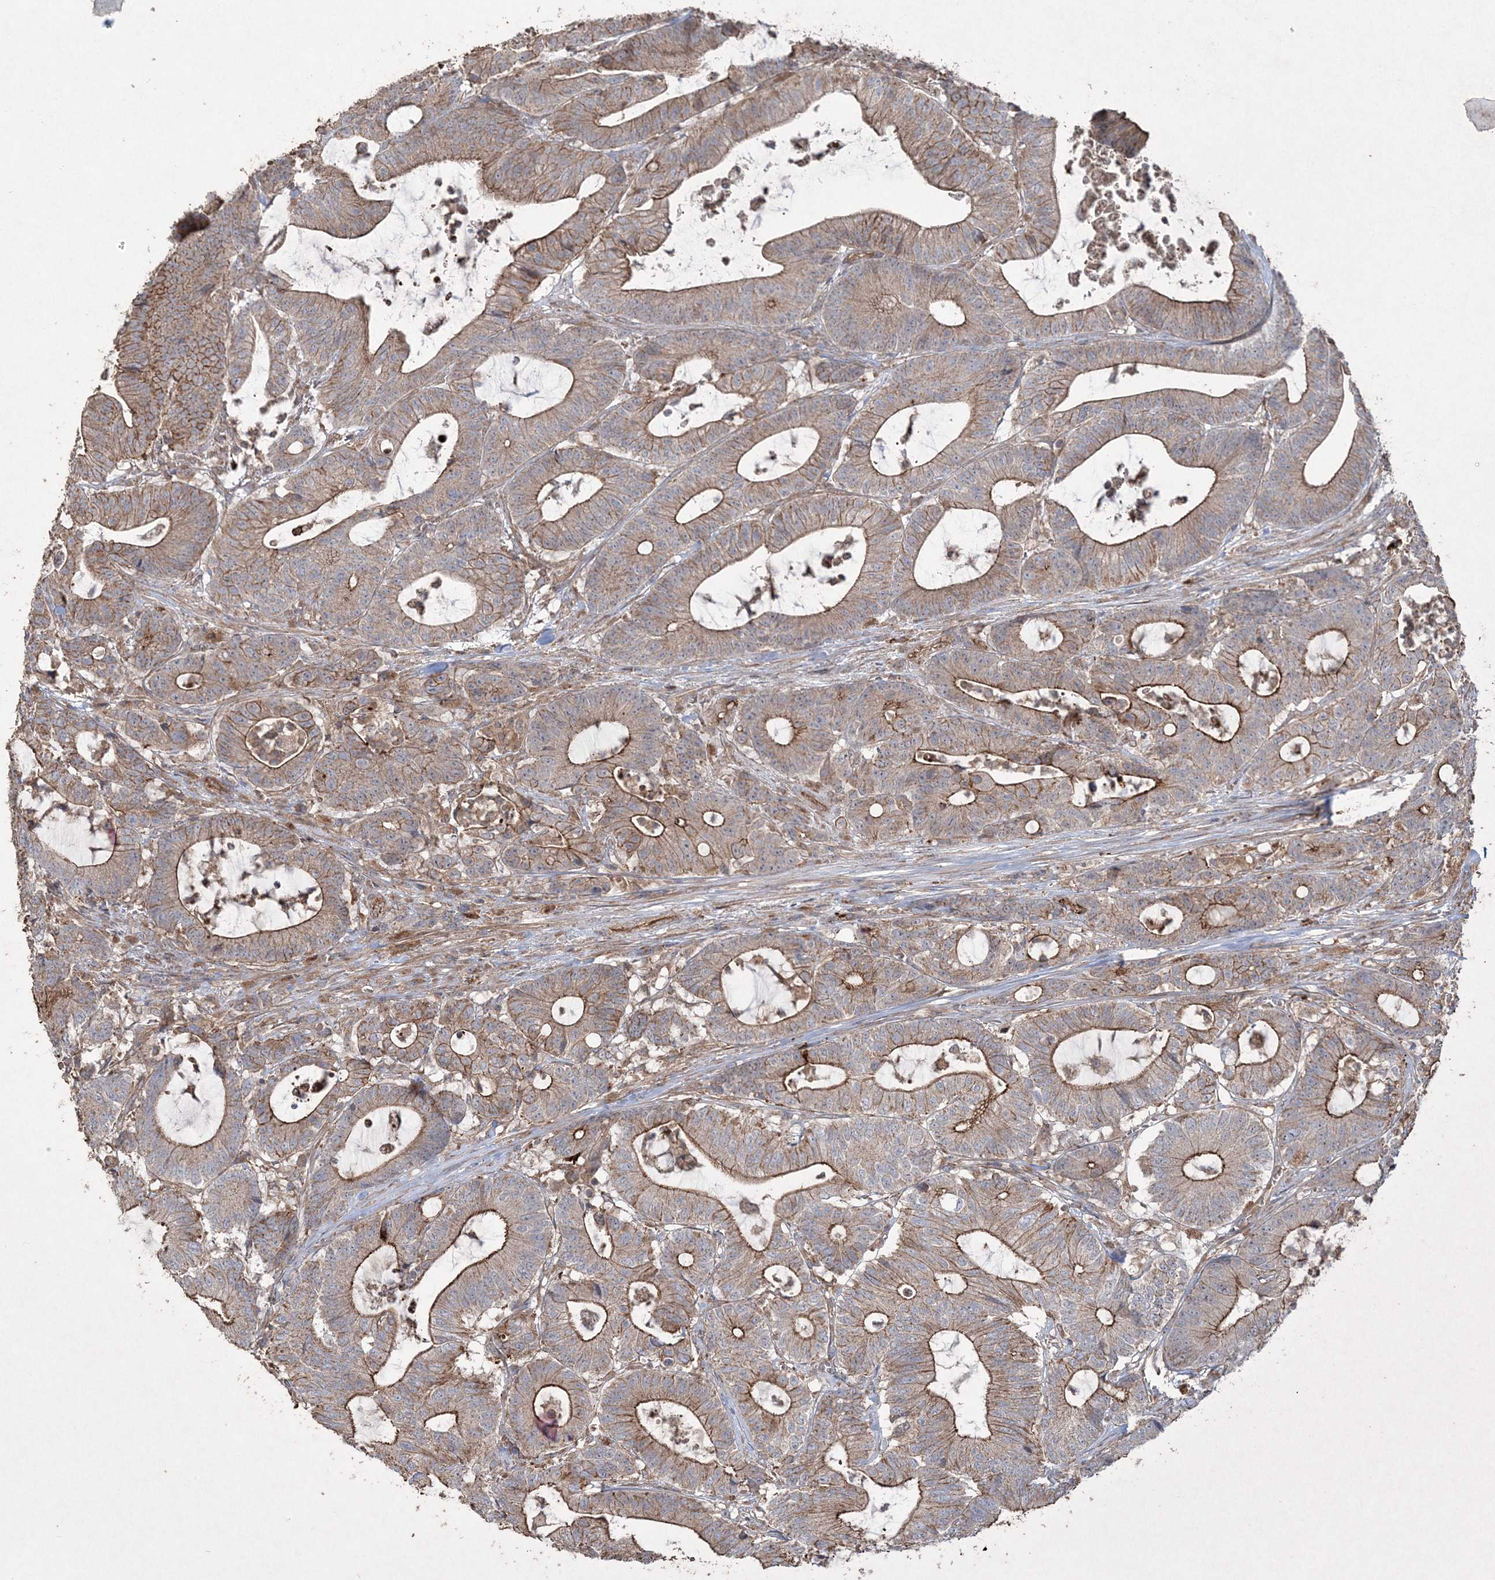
{"staining": {"intensity": "moderate", "quantity": ">75%", "location": "cytoplasmic/membranous"}, "tissue": "colorectal cancer", "cell_type": "Tumor cells", "image_type": "cancer", "snomed": [{"axis": "morphology", "description": "Adenocarcinoma, NOS"}, {"axis": "topography", "description": "Colon"}], "caption": "This photomicrograph displays adenocarcinoma (colorectal) stained with immunohistochemistry to label a protein in brown. The cytoplasmic/membranous of tumor cells show moderate positivity for the protein. Nuclei are counter-stained blue.", "gene": "TTC7A", "patient": {"sex": "female", "age": 84}}